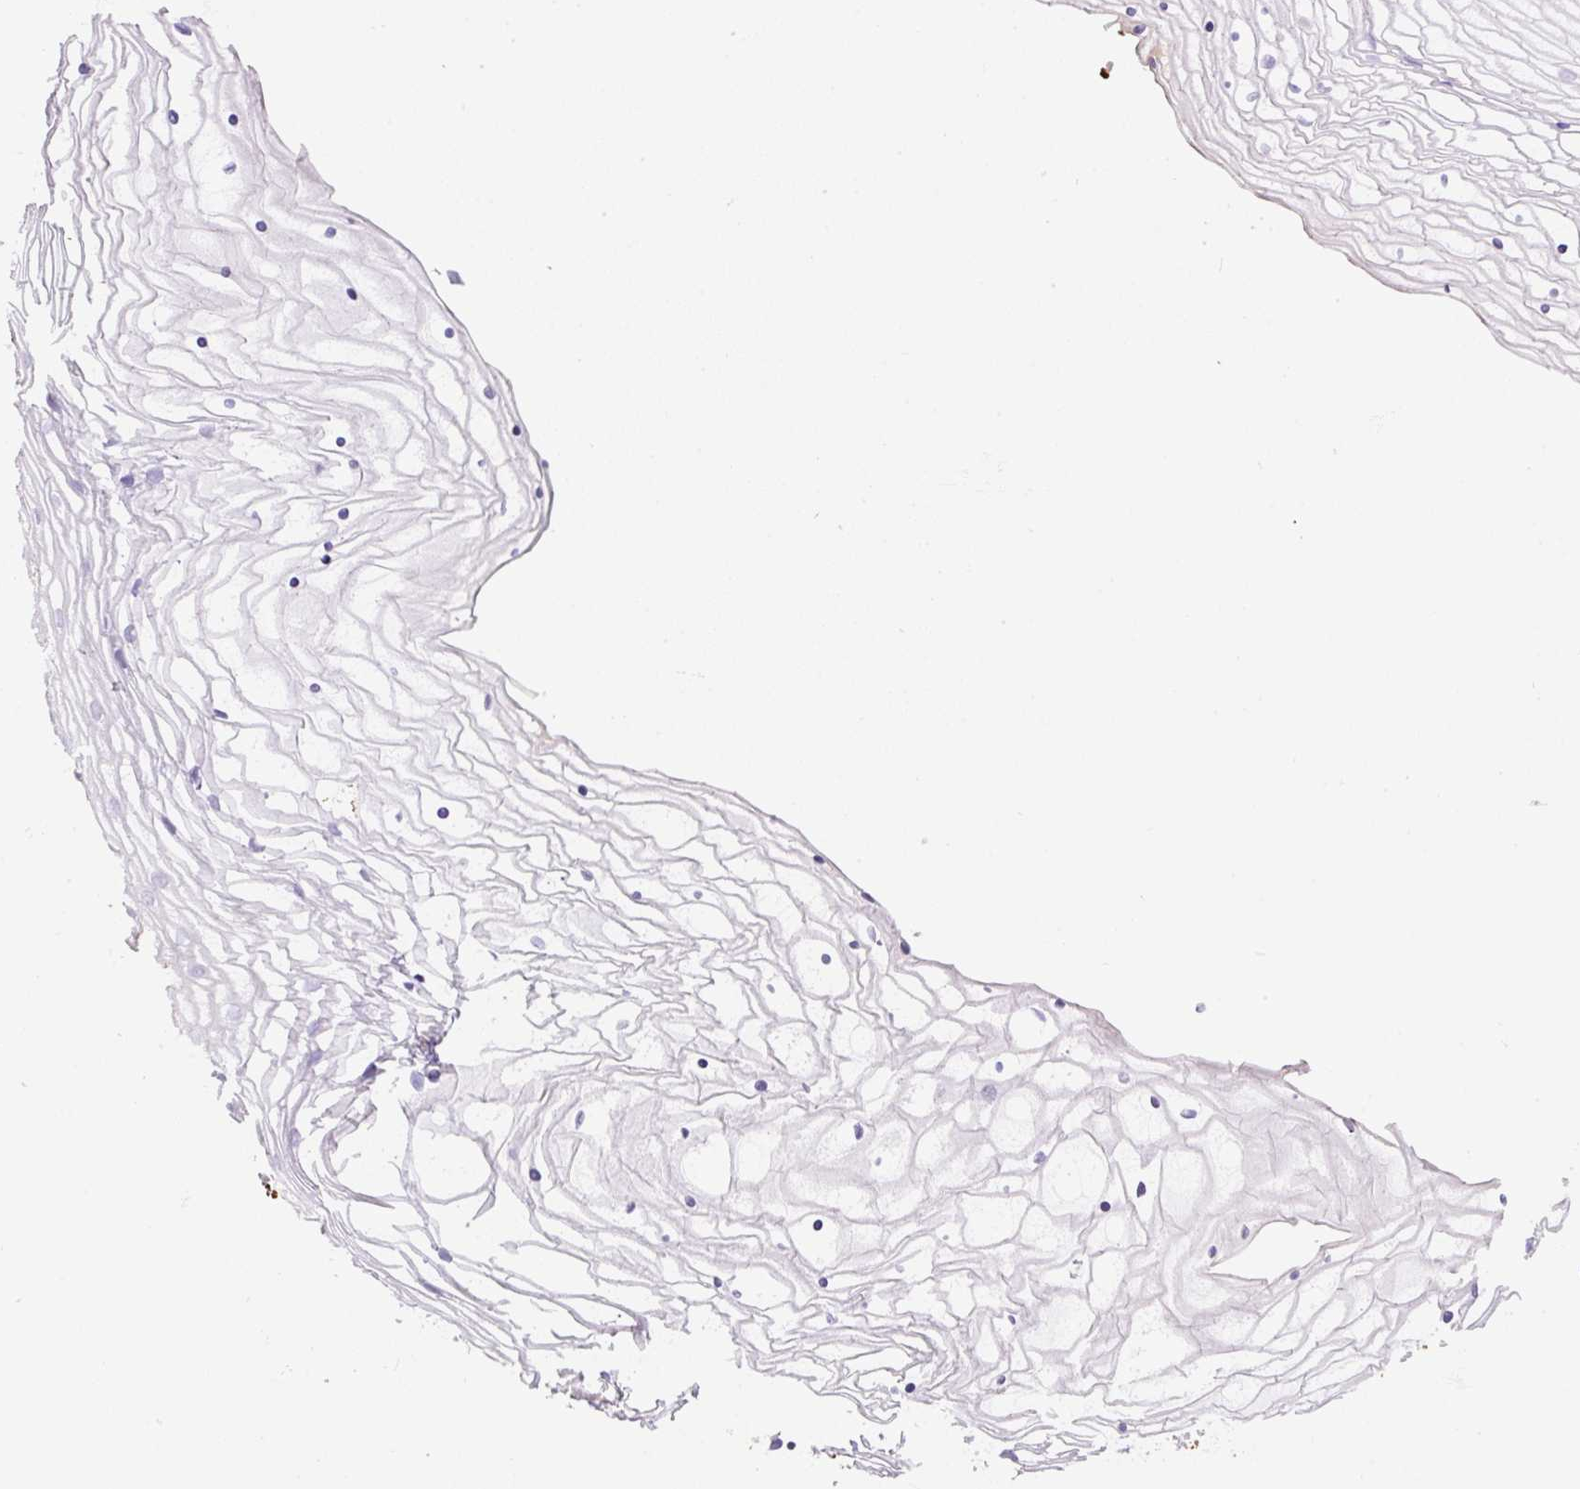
{"staining": {"intensity": "negative", "quantity": "none", "location": "none"}, "tissue": "vagina", "cell_type": "Squamous epithelial cells", "image_type": "normal", "snomed": [{"axis": "morphology", "description": "Normal tissue, NOS"}, {"axis": "topography", "description": "Vagina"}], "caption": "Immunohistochemistry micrograph of normal vagina: human vagina stained with DAB (3,3'-diaminobenzidine) displays no significant protein positivity in squamous epithelial cells. The staining is performed using DAB brown chromogen with nuclei counter-stained in using hematoxylin.", "gene": "APCS", "patient": {"sex": "female", "age": 56}}